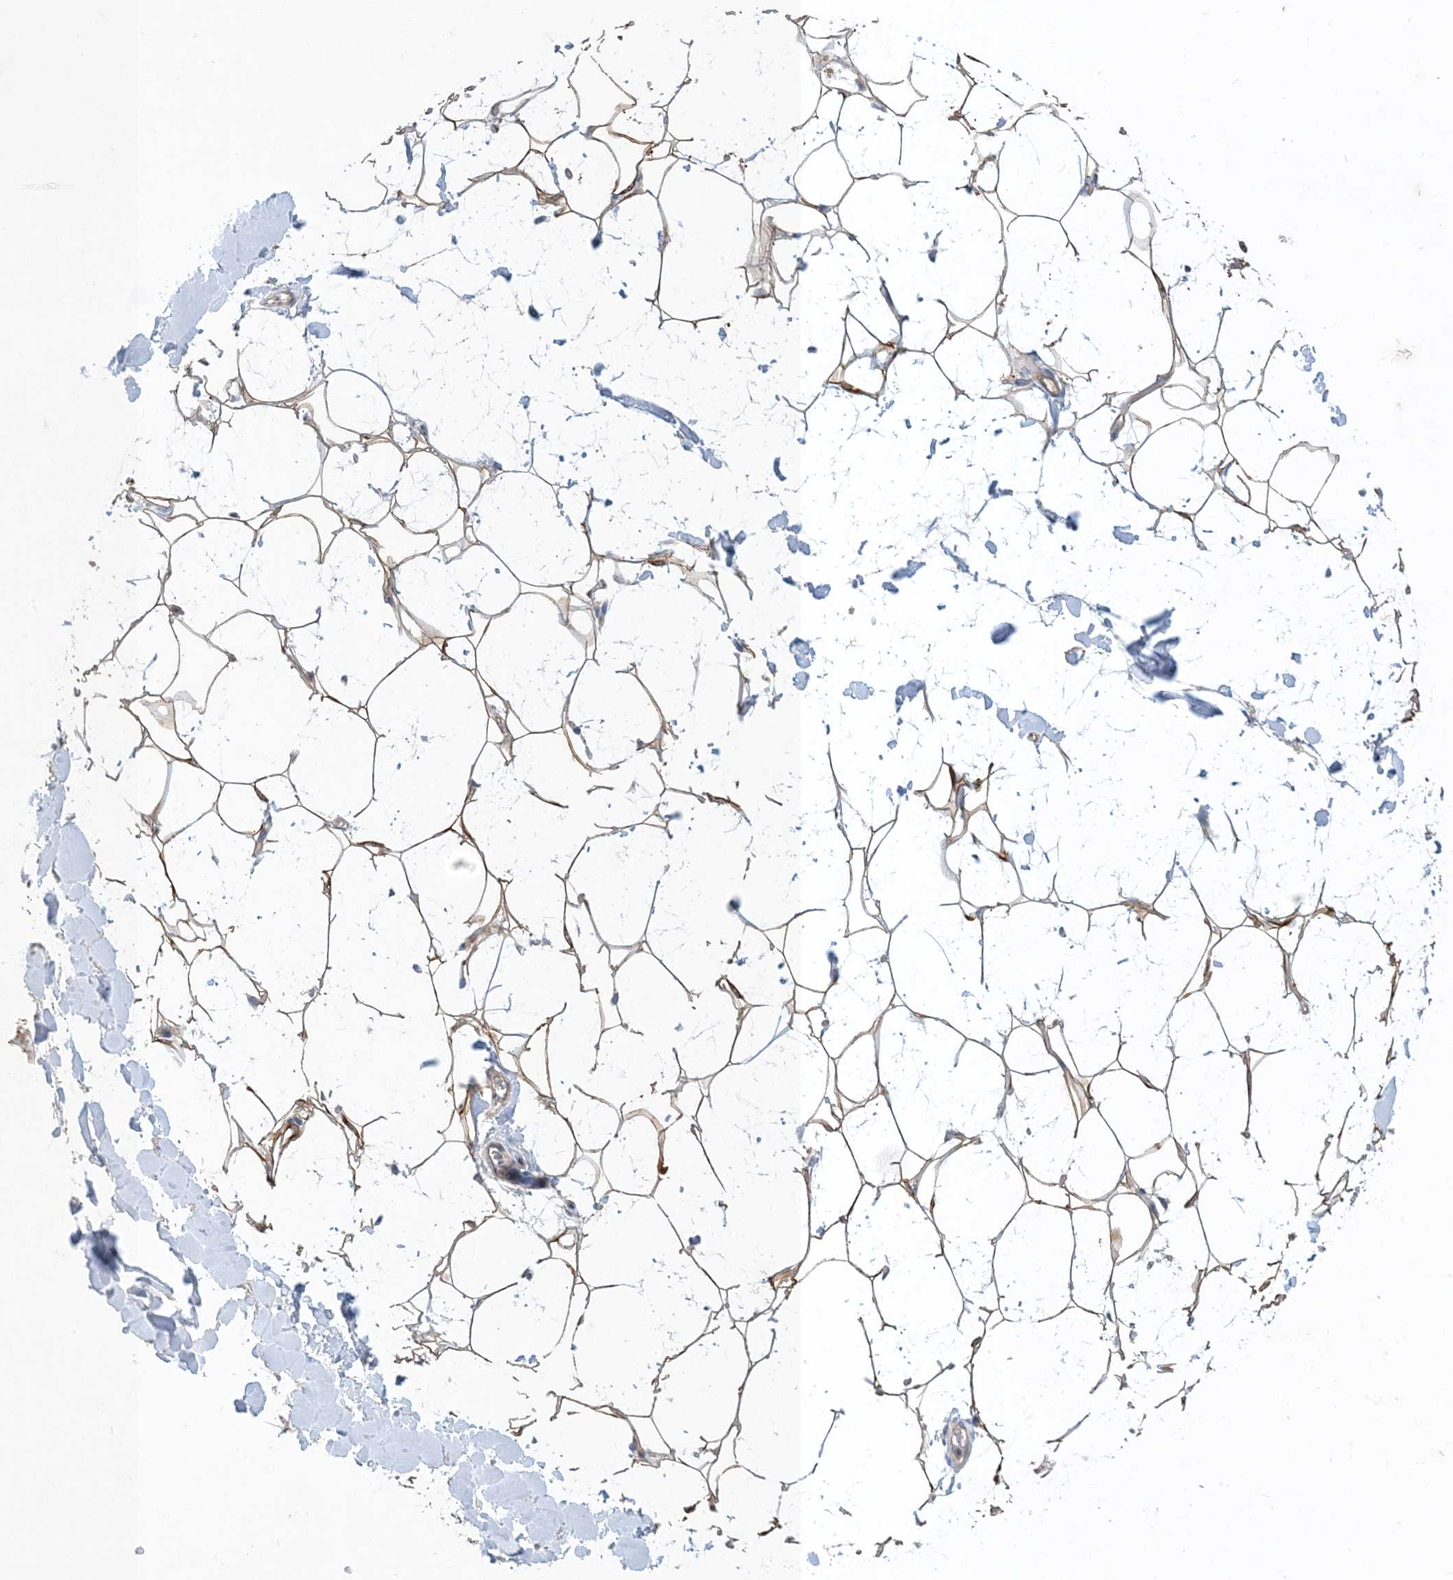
{"staining": {"intensity": "strong", "quantity": ">75%", "location": "cytoplasmic/membranous"}, "tissue": "adipose tissue", "cell_type": "Adipocytes", "image_type": "normal", "snomed": [{"axis": "morphology", "description": "Normal tissue, NOS"}, {"axis": "topography", "description": "Breast"}], "caption": "Adipose tissue stained with immunohistochemistry shows strong cytoplasmic/membranous expression in about >75% of adipocytes.", "gene": "CDS1", "patient": {"sex": "female", "age": 26}}